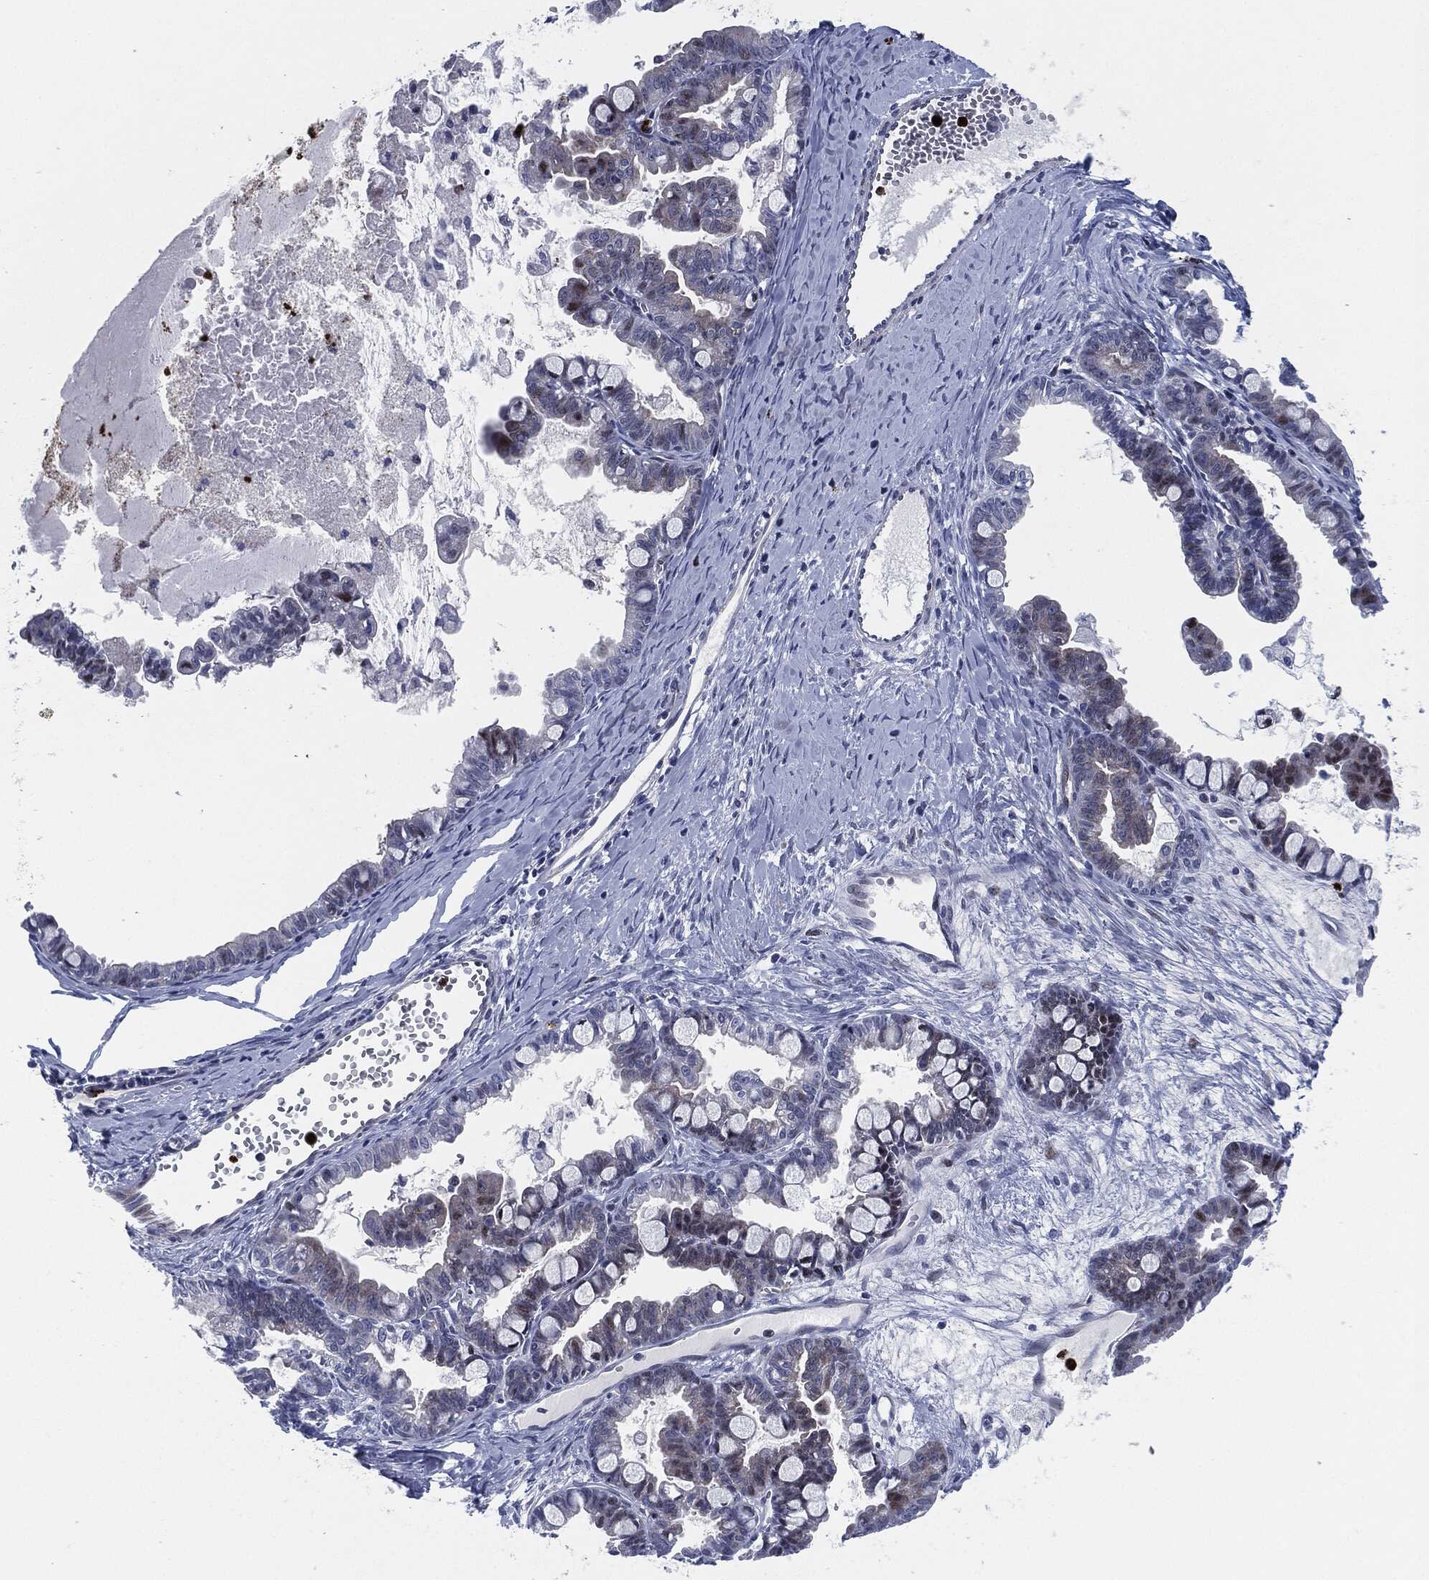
{"staining": {"intensity": "weak", "quantity": "<25%", "location": "nuclear"}, "tissue": "ovarian cancer", "cell_type": "Tumor cells", "image_type": "cancer", "snomed": [{"axis": "morphology", "description": "Cystadenocarcinoma, mucinous, NOS"}, {"axis": "topography", "description": "Ovary"}], "caption": "Tumor cells are negative for brown protein staining in ovarian cancer. Brightfield microscopy of immunohistochemistry stained with DAB (3,3'-diaminobenzidine) (brown) and hematoxylin (blue), captured at high magnification.", "gene": "MPO", "patient": {"sex": "female", "age": 63}}